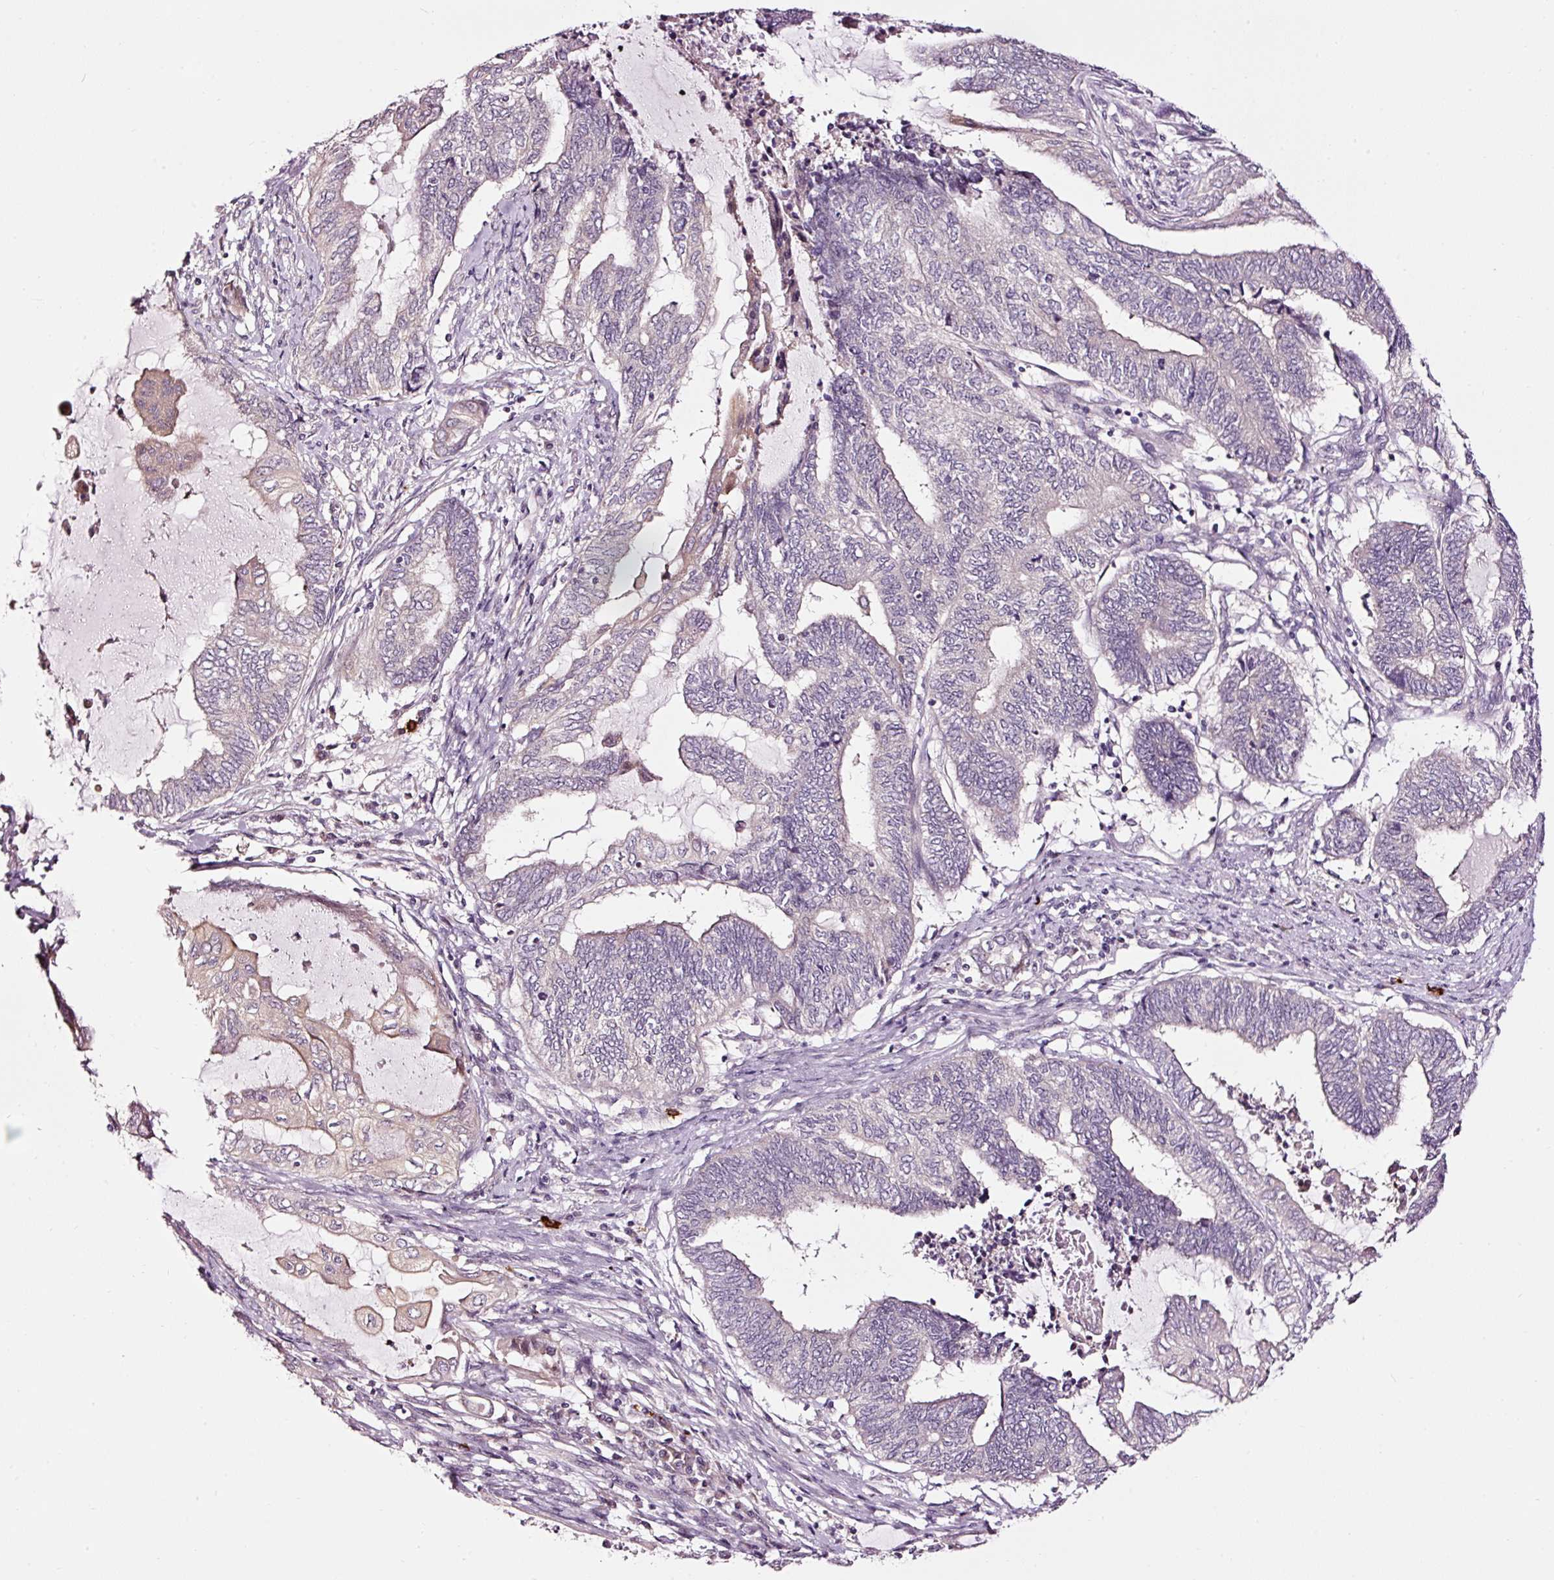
{"staining": {"intensity": "negative", "quantity": "none", "location": "none"}, "tissue": "endometrial cancer", "cell_type": "Tumor cells", "image_type": "cancer", "snomed": [{"axis": "morphology", "description": "Adenocarcinoma, NOS"}, {"axis": "topography", "description": "Uterus"}, {"axis": "topography", "description": "Endometrium"}], "caption": "Immunohistochemistry (IHC) photomicrograph of human endometrial adenocarcinoma stained for a protein (brown), which demonstrates no expression in tumor cells. (DAB immunohistochemistry, high magnification).", "gene": "UTP14A", "patient": {"sex": "female", "age": 70}}